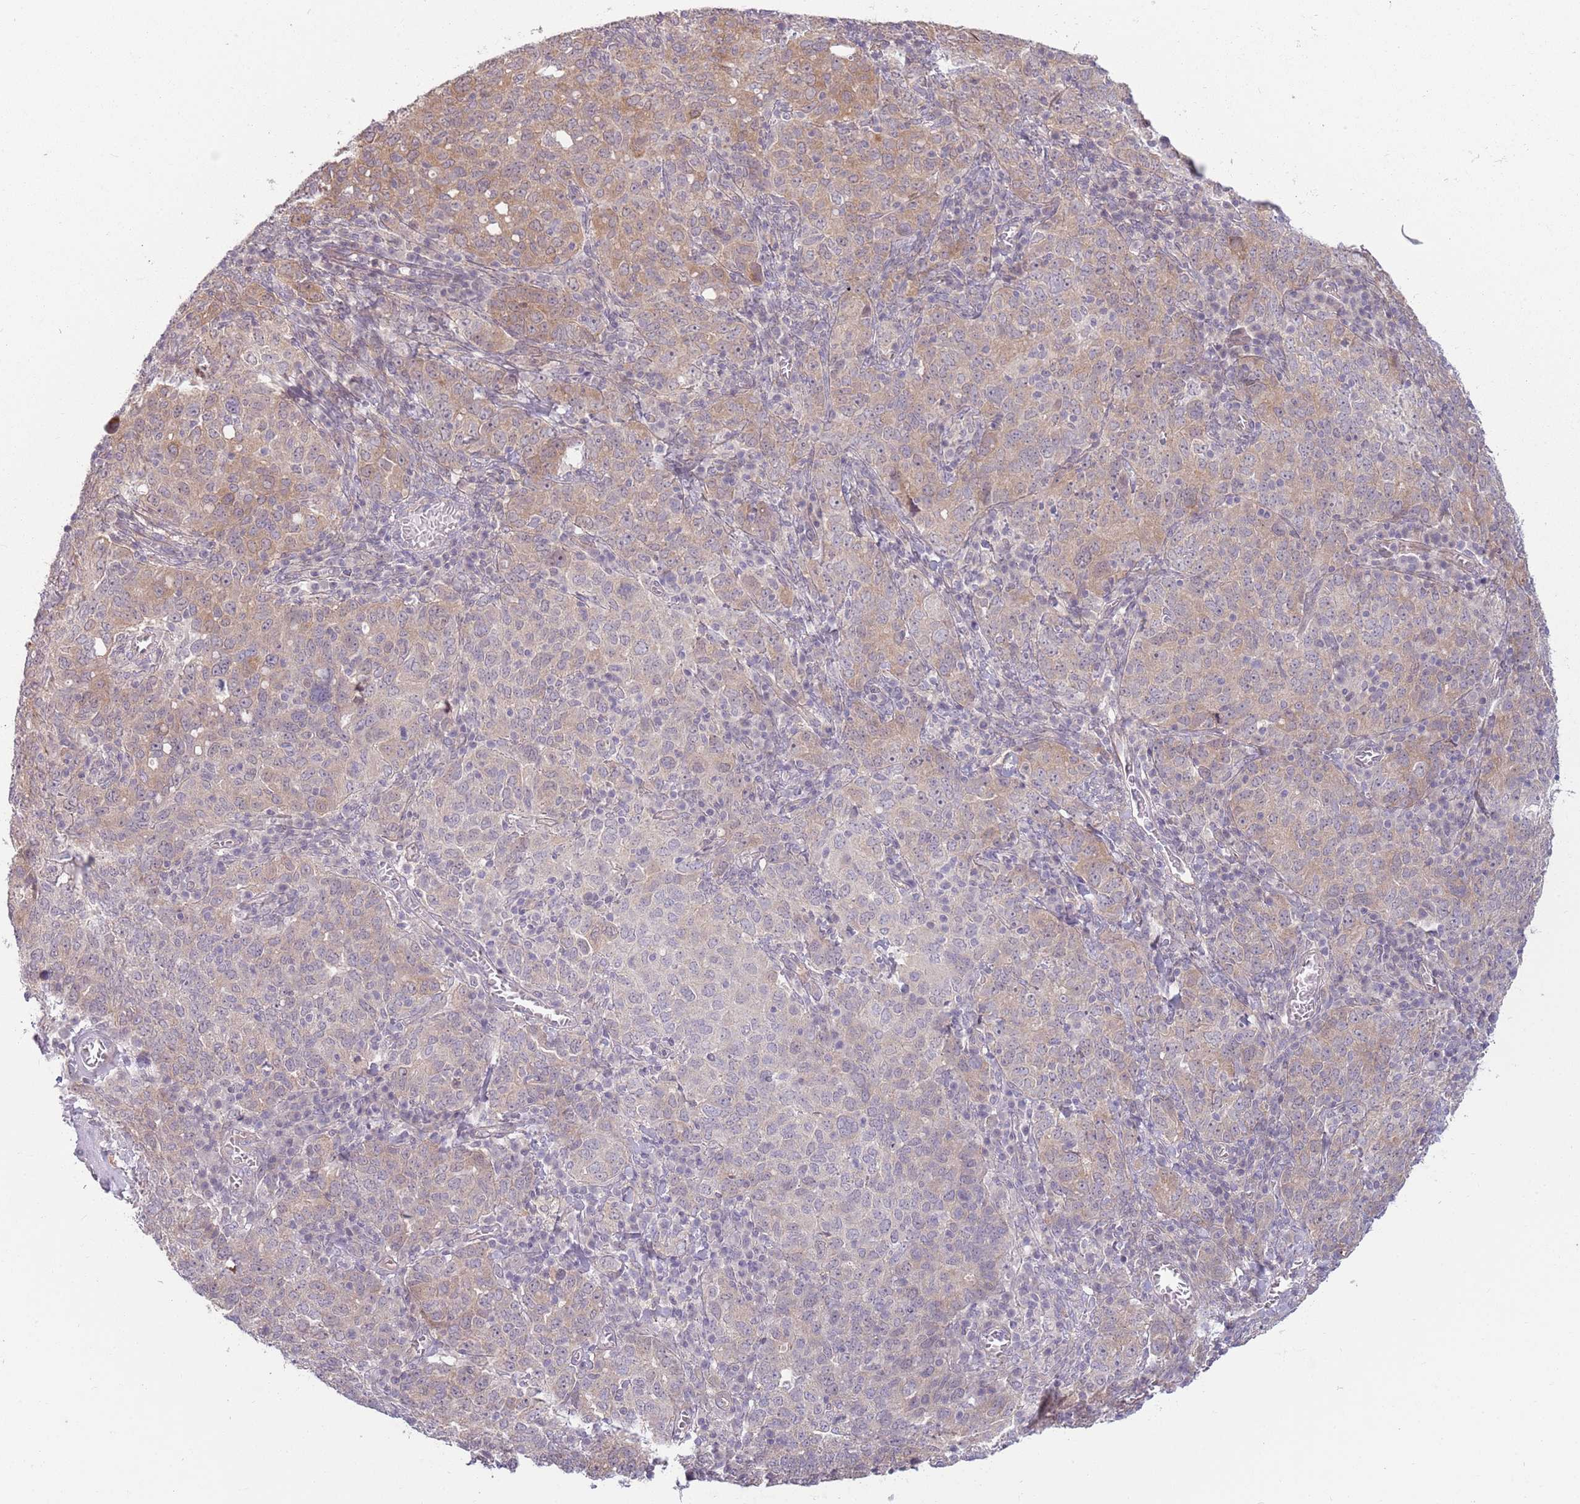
{"staining": {"intensity": "weak", "quantity": "25%-75%", "location": "cytoplasmic/membranous"}, "tissue": "ovarian cancer", "cell_type": "Tumor cells", "image_type": "cancer", "snomed": [{"axis": "morphology", "description": "Carcinoma, endometroid"}, {"axis": "topography", "description": "Ovary"}], "caption": "Immunohistochemistry (IHC) micrograph of ovarian endometroid carcinoma stained for a protein (brown), which displays low levels of weak cytoplasmic/membranous positivity in about 25%-75% of tumor cells.", "gene": "LDHD", "patient": {"sex": "female", "age": 62}}